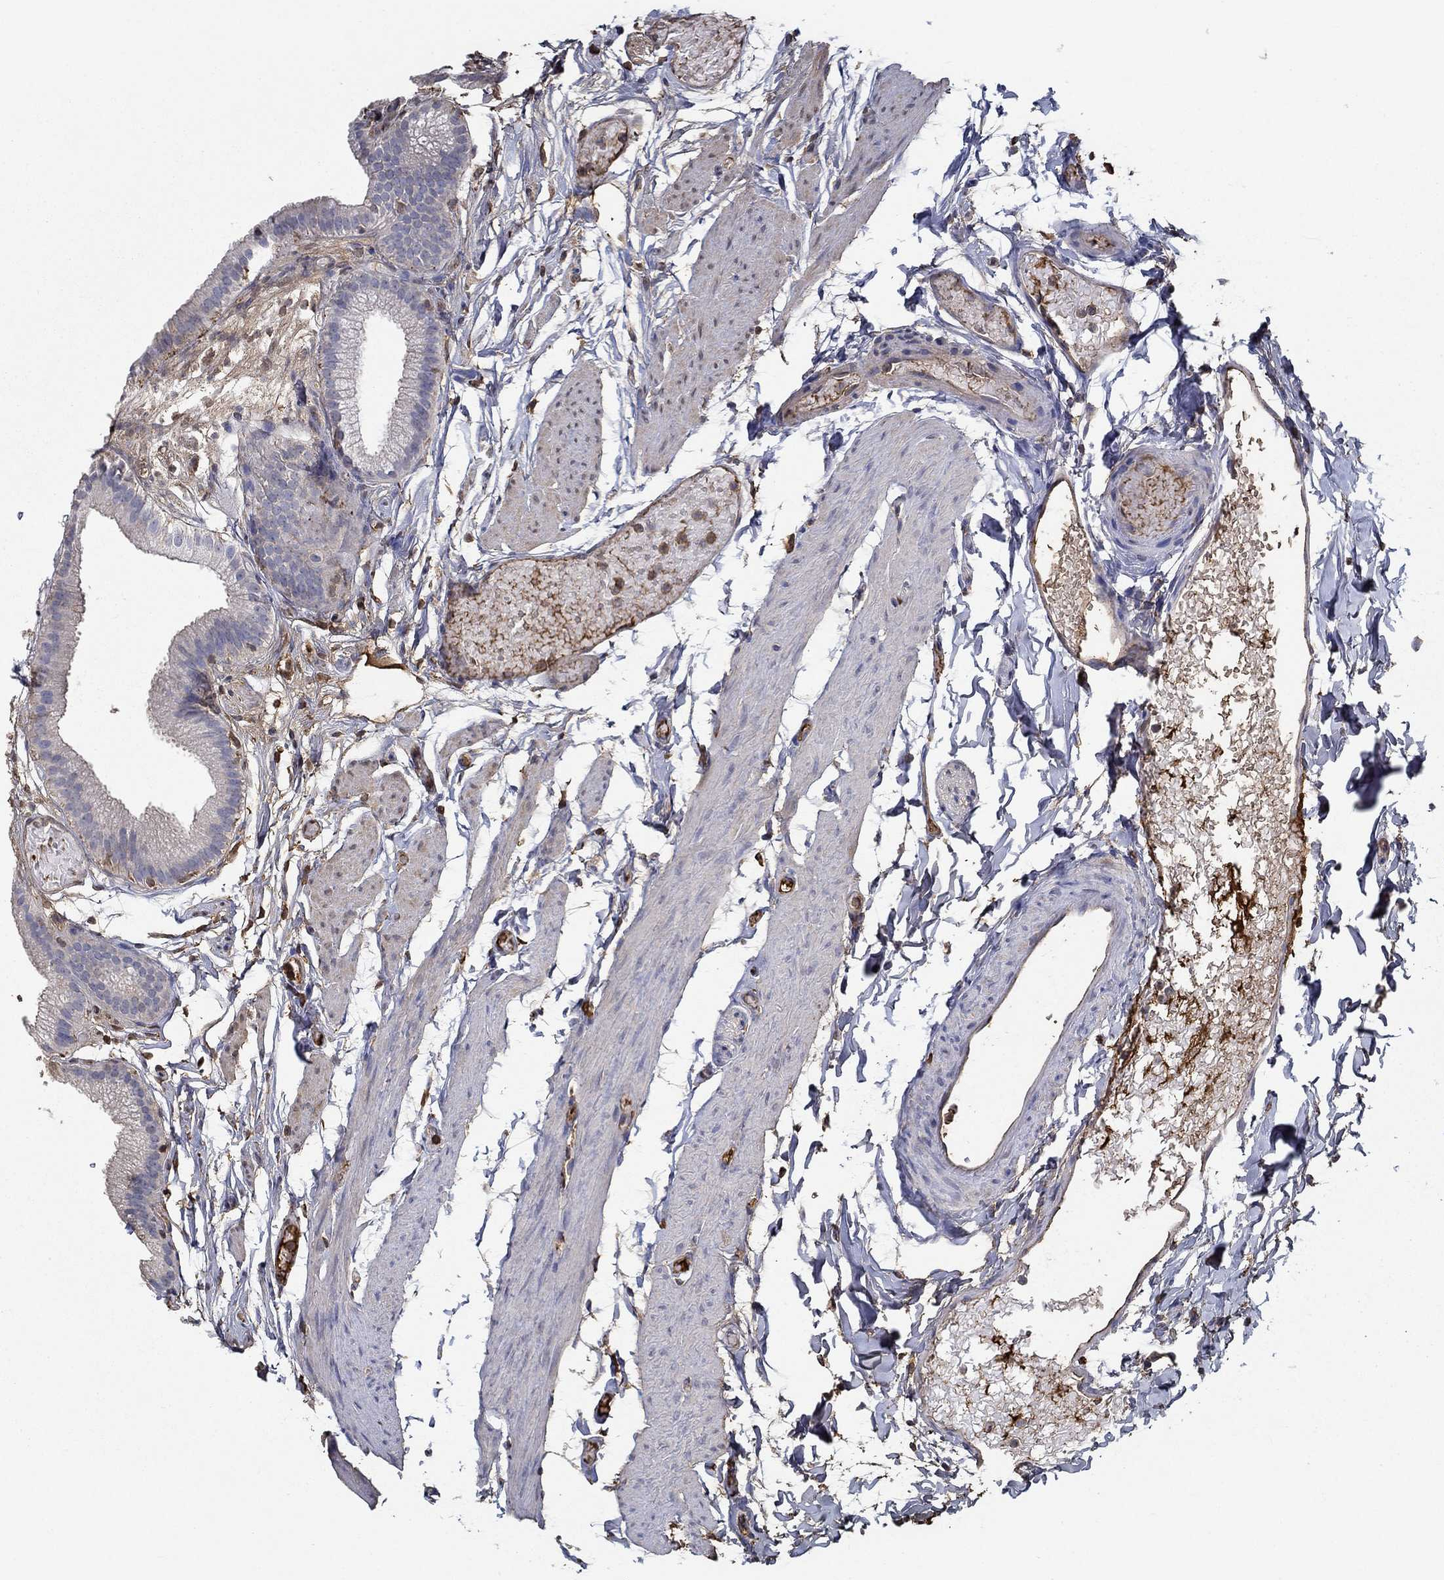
{"staining": {"intensity": "negative", "quantity": "none", "location": "none"}, "tissue": "gallbladder", "cell_type": "Glandular cells", "image_type": "normal", "snomed": [{"axis": "morphology", "description": "Normal tissue, NOS"}, {"axis": "topography", "description": "Gallbladder"}], "caption": "The immunohistochemistry (IHC) histopathology image has no significant expression in glandular cells of gallbladder. (Brightfield microscopy of DAB (3,3'-diaminobenzidine) IHC at high magnification).", "gene": "IL10", "patient": {"sex": "female", "age": 45}}